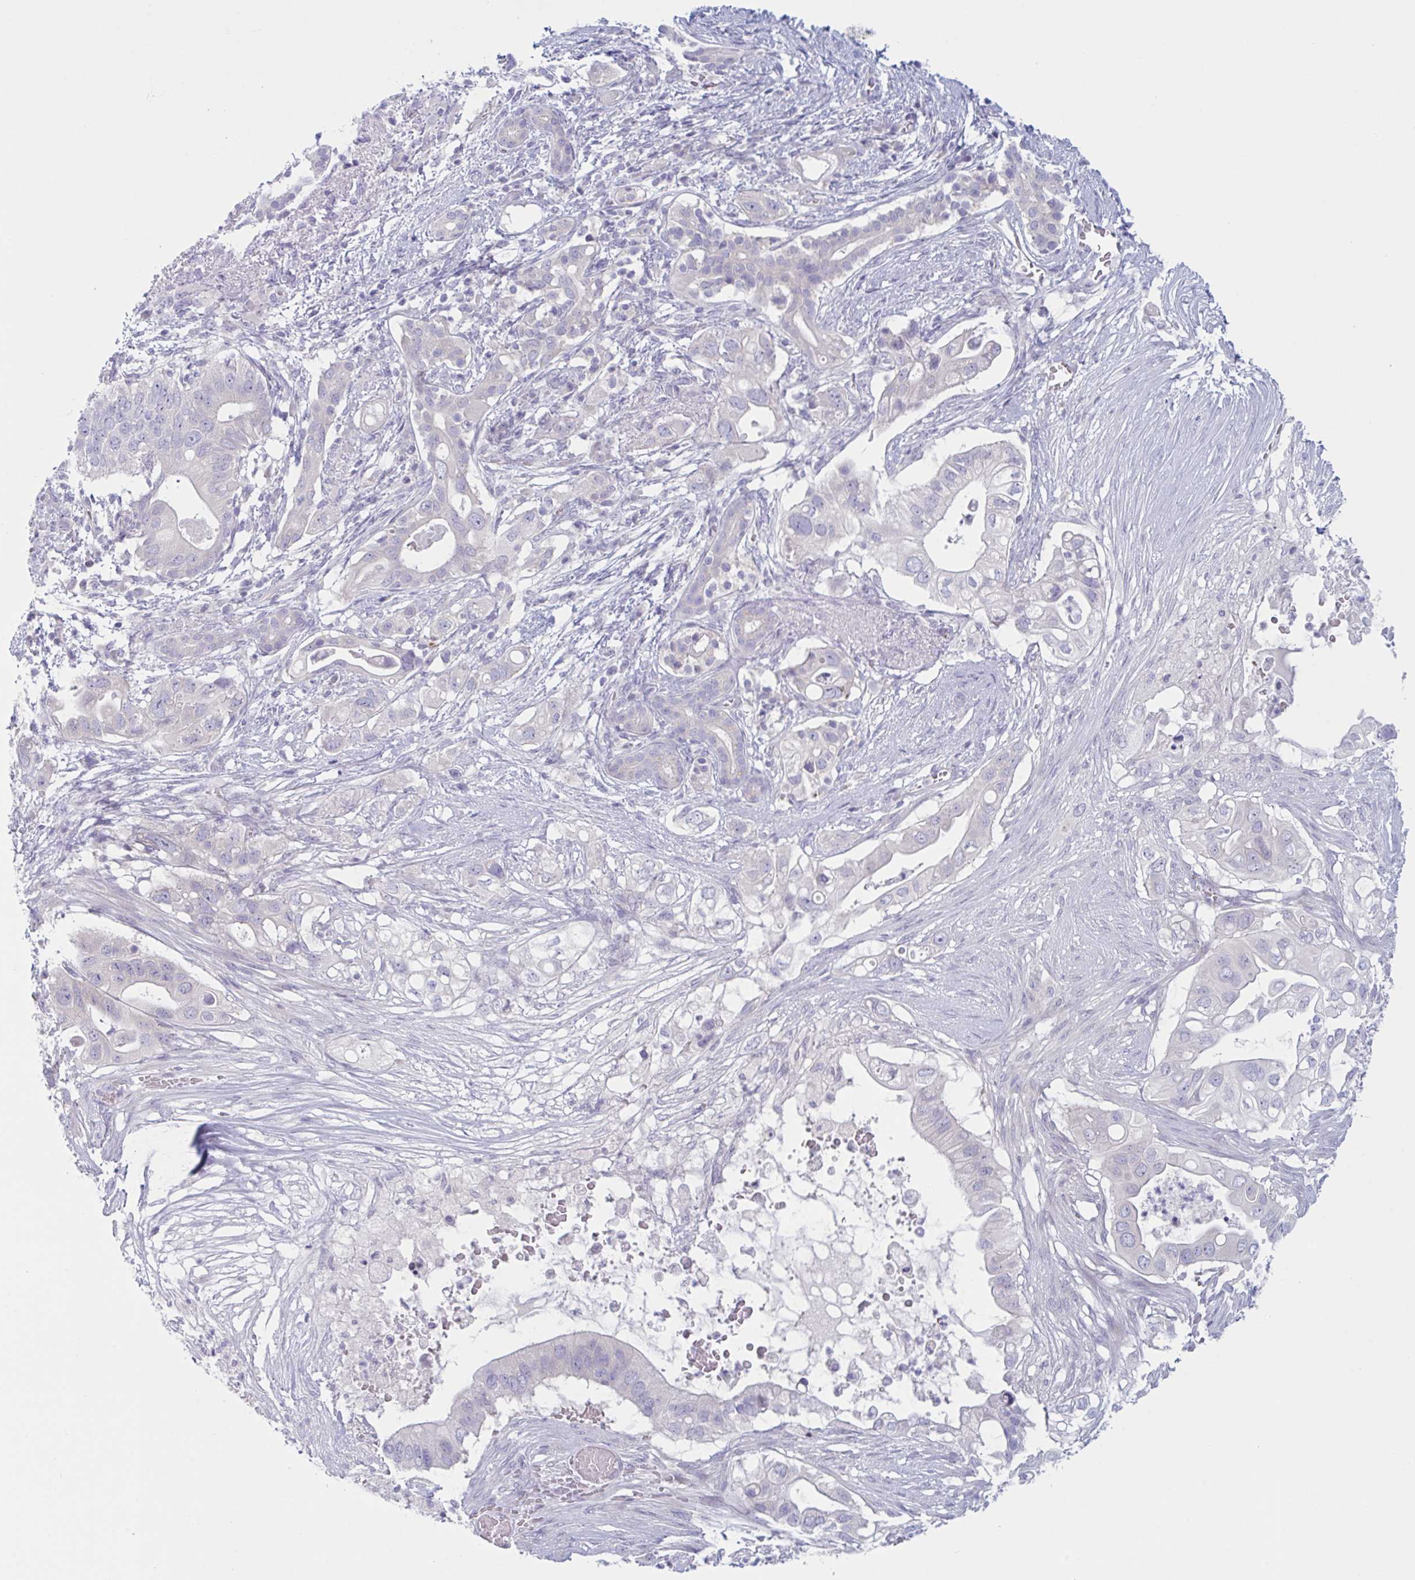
{"staining": {"intensity": "negative", "quantity": "none", "location": "none"}, "tissue": "pancreatic cancer", "cell_type": "Tumor cells", "image_type": "cancer", "snomed": [{"axis": "morphology", "description": "Adenocarcinoma, NOS"}, {"axis": "topography", "description": "Pancreas"}], "caption": "High power microscopy micrograph of an immunohistochemistry micrograph of adenocarcinoma (pancreatic), revealing no significant staining in tumor cells.", "gene": "NAA30", "patient": {"sex": "female", "age": 72}}